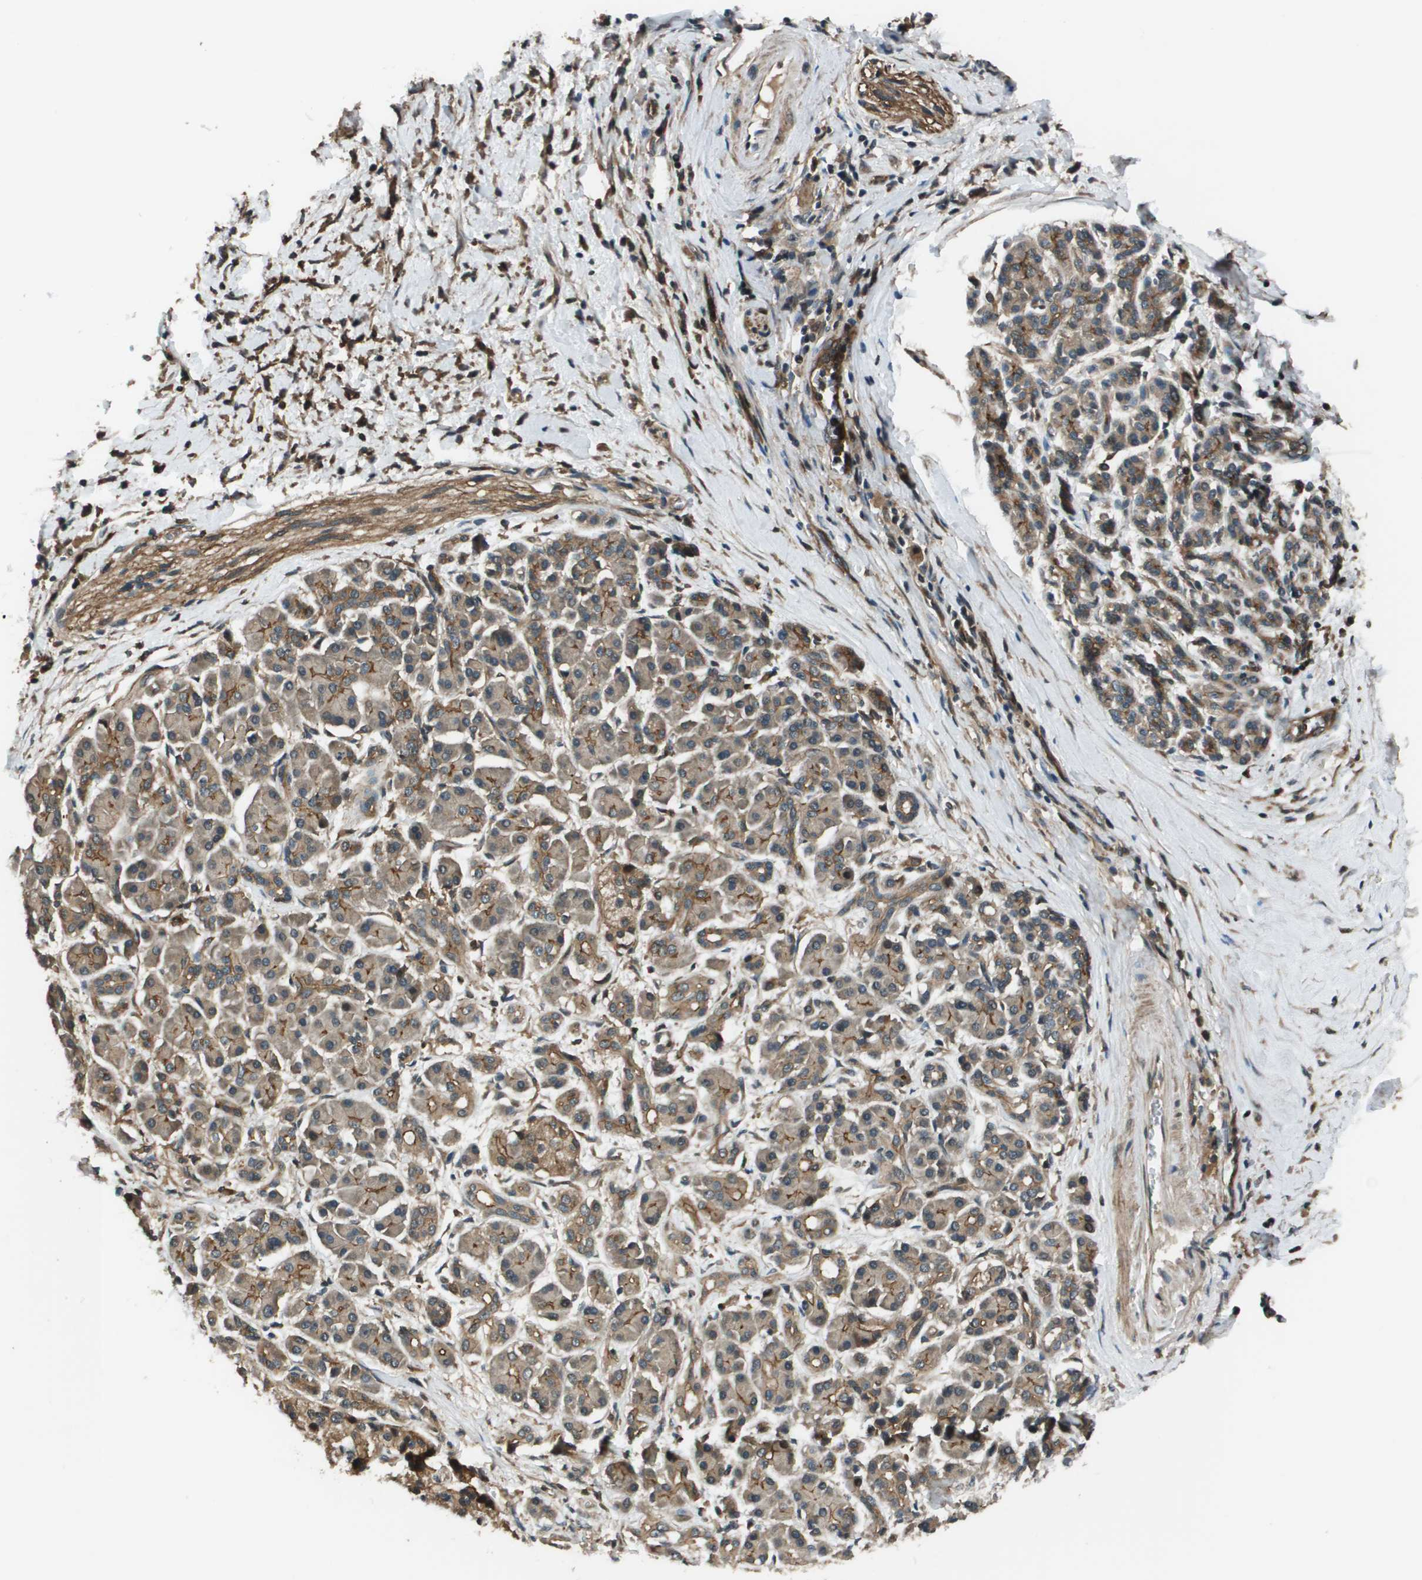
{"staining": {"intensity": "moderate", "quantity": ">75%", "location": "cytoplasmic/membranous"}, "tissue": "pancreatic cancer", "cell_type": "Tumor cells", "image_type": "cancer", "snomed": [{"axis": "morphology", "description": "Adenocarcinoma, NOS"}, {"axis": "topography", "description": "Pancreas"}], "caption": "The immunohistochemical stain labels moderate cytoplasmic/membranous expression in tumor cells of pancreatic adenocarcinoma tissue. (Brightfield microscopy of DAB IHC at high magnification).", "gene": "ARHGEF11", "patient": {"sex": "male", "age": 55}}